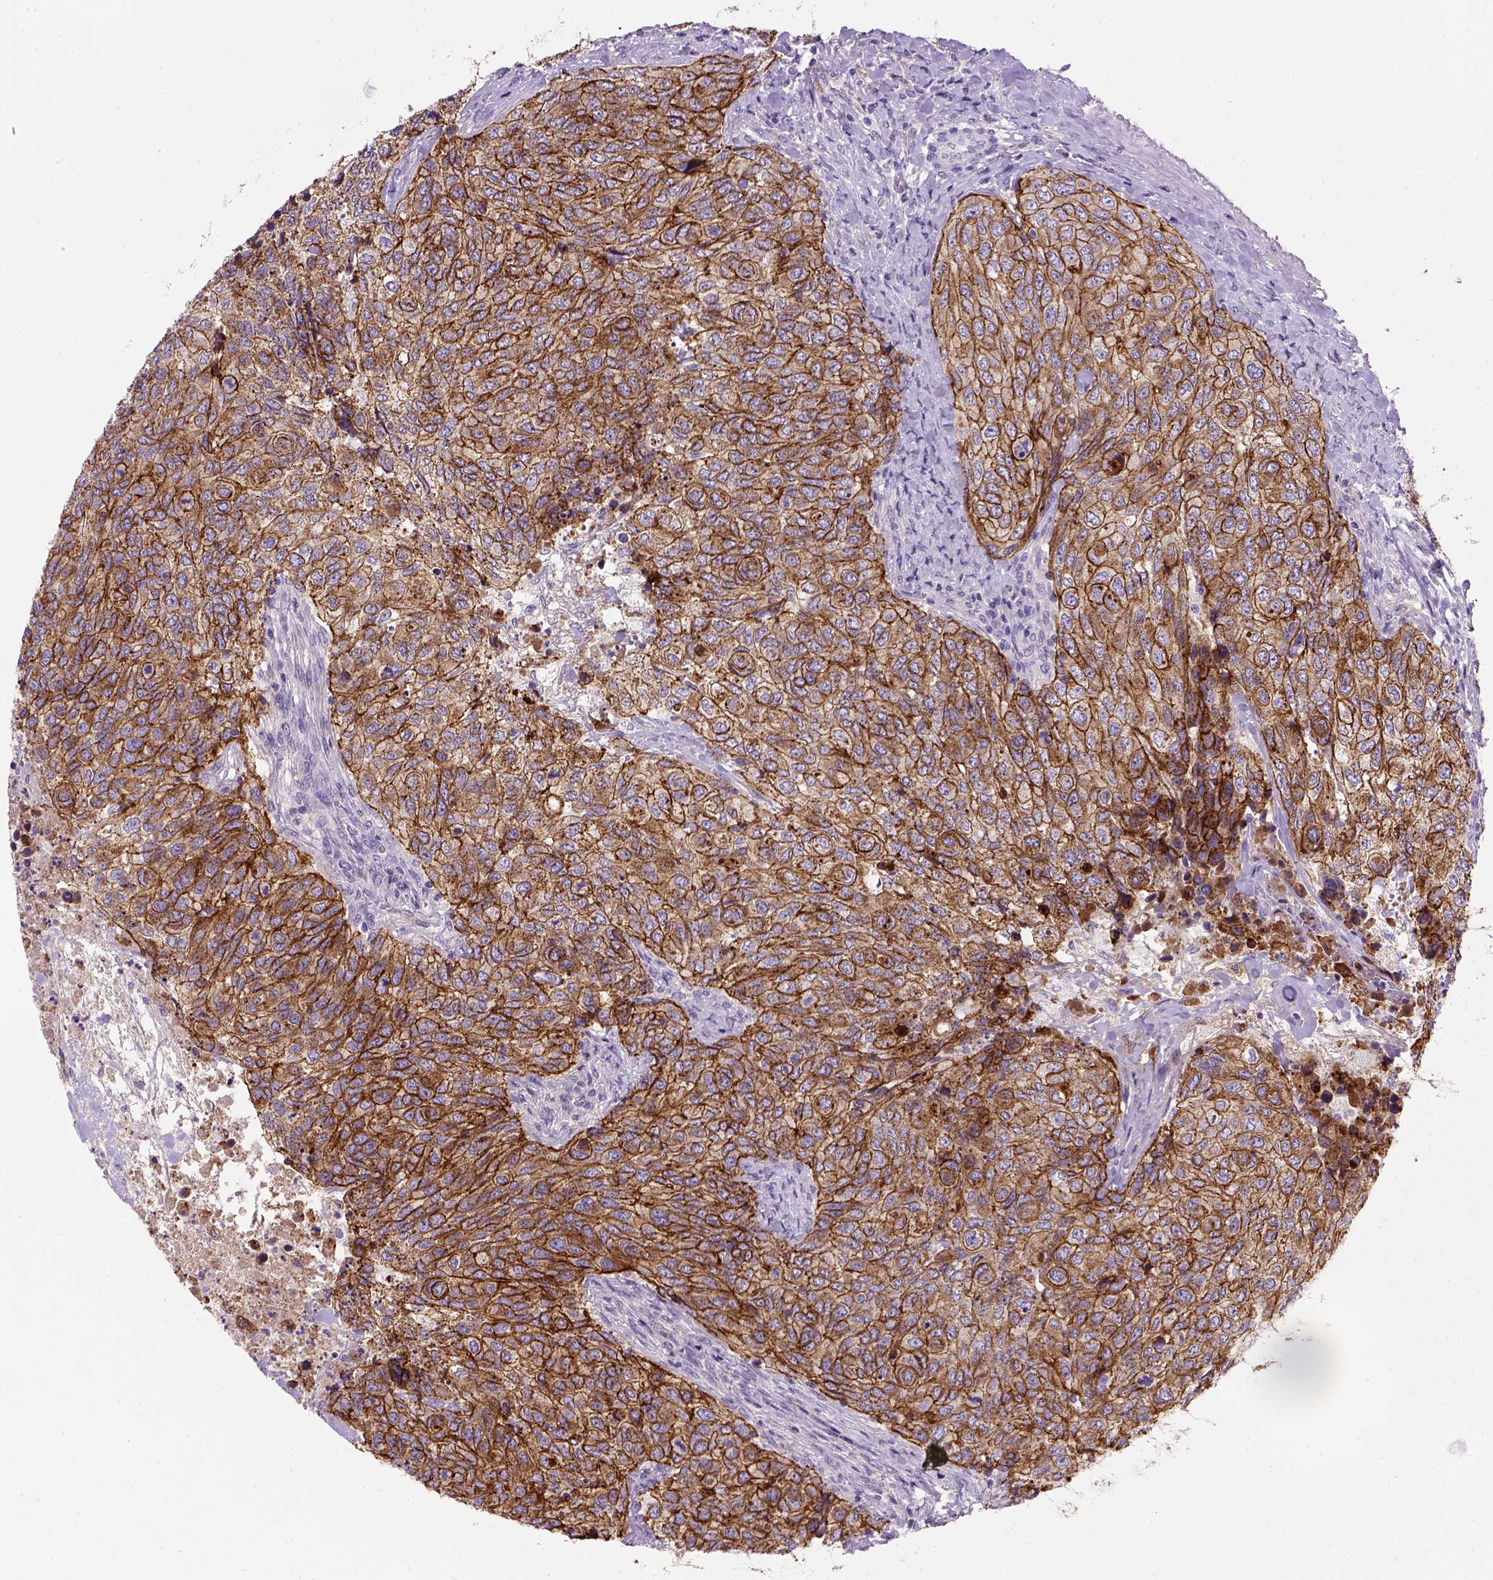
{"staining": {"intensity": "strong", "quantity": ">75%", "location": "cytoplasmic/membranous"}, "tissue": "urothelial cancer", "cell_type": "Tumor cells", "image_type": "cancer", "snomed": [{"axis": "morphology", "description": "Urothelial carcinoma, High grade"}, {"axis": "topography", "description": "Urinary bladder"}], "caption": "Protein staining of urothelial carcinoma (high-grade) tissue displays strong cytoplasmic/membranous staining in approximately >75% of tumor cells. (Brightfield microscopy of DAB IHC at high magnification).", "gene": "CDH1", "patient": {"sex": "female", "age": 78}}